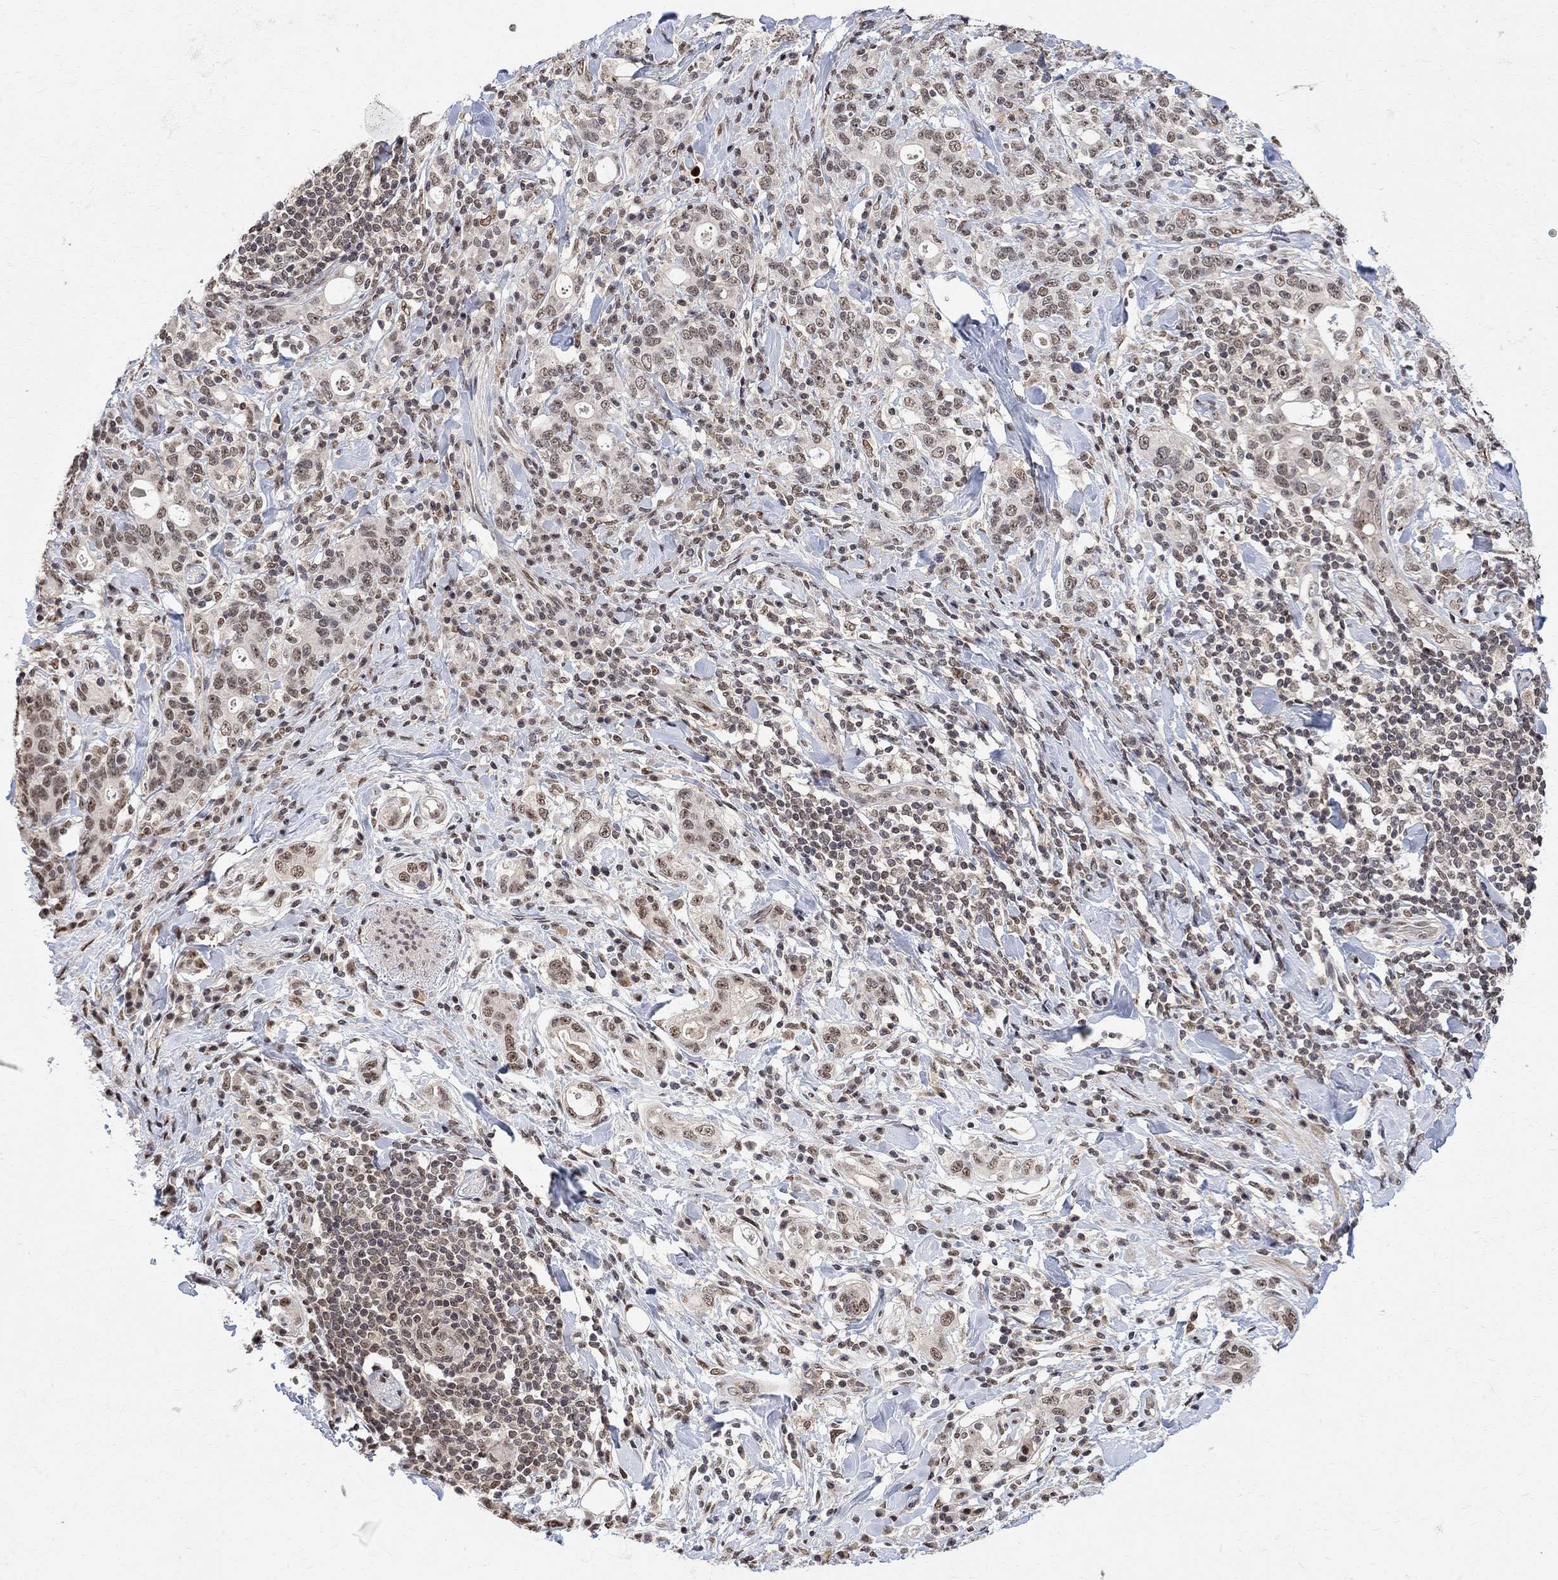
{"staining": {"intensity": "weak", "quantity": "<25%", "location": "nuclear"}, "tissue": "stomach cancer", "cell_type": "Tumor cells", "image_type": "cancer", "snomed": [{"axis": "morphology", "description": "Adenocarcinoma, NOS"}, {"axis": "topography", "description": "Stomach"}], "caption": "The IHC image has no significant positivity in tumor cells of stomach cancer tissue.", "gene": "E4F1", "patient": {"sex": "male", "age": 79}}